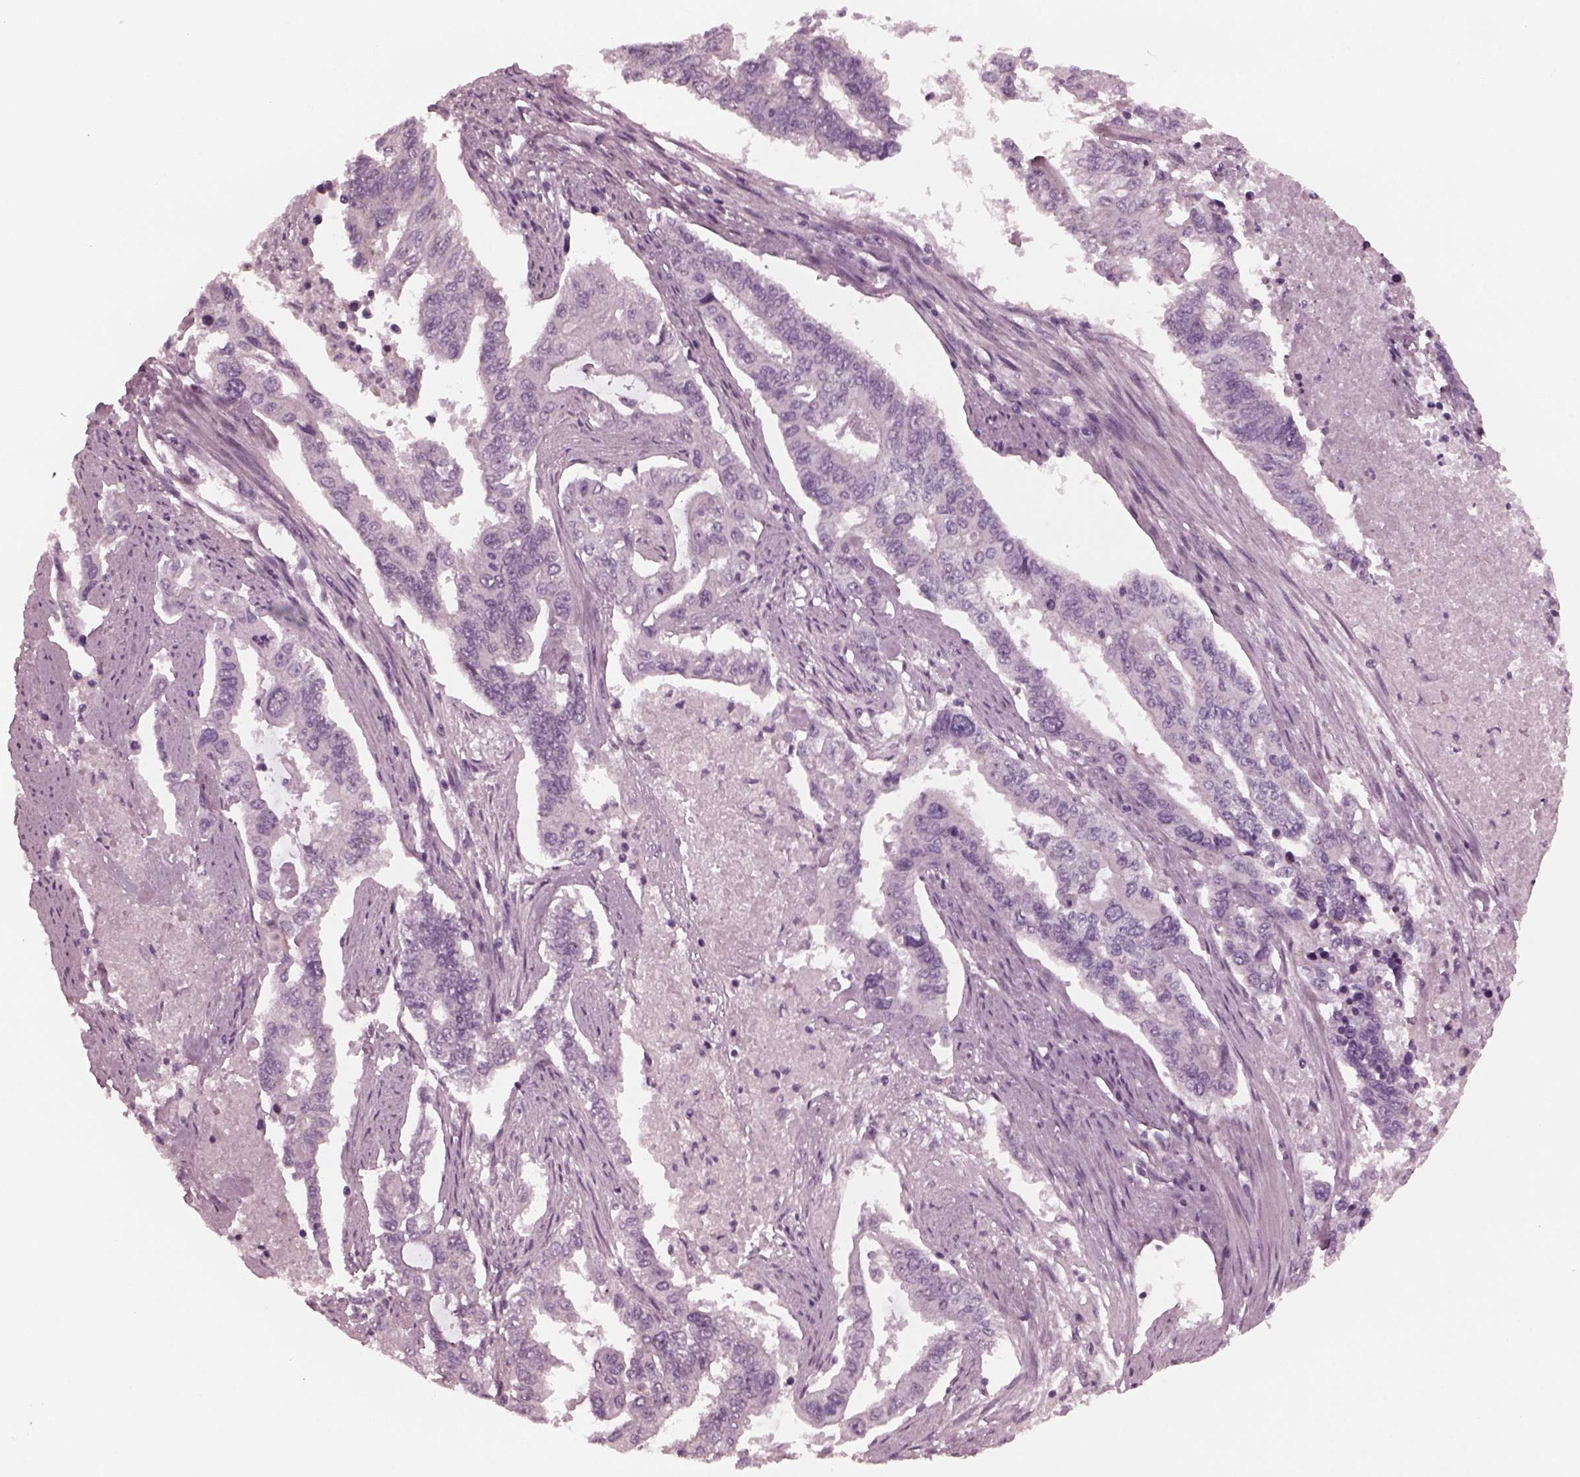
{"staining": {"intensity": "negative", "quantity": "none", "location": "none"}, "tissue": "endometrial cancer", "cell_type": "Tumor cells", "image_type": "cancer", "snomed": [{"axis": "morphology", "description": "Adenocarcinoma, NOS"}, {"axis": "topography", "description": "Uterus"}], "caption": "Immunohistochemistry photomicrograph of human adenocarcinoma (endometrial) stained for a protein (brown), which reveals no staining in tumor cells.", "gene": "YY2", "patient": {"sex": "female", "age": 59}}